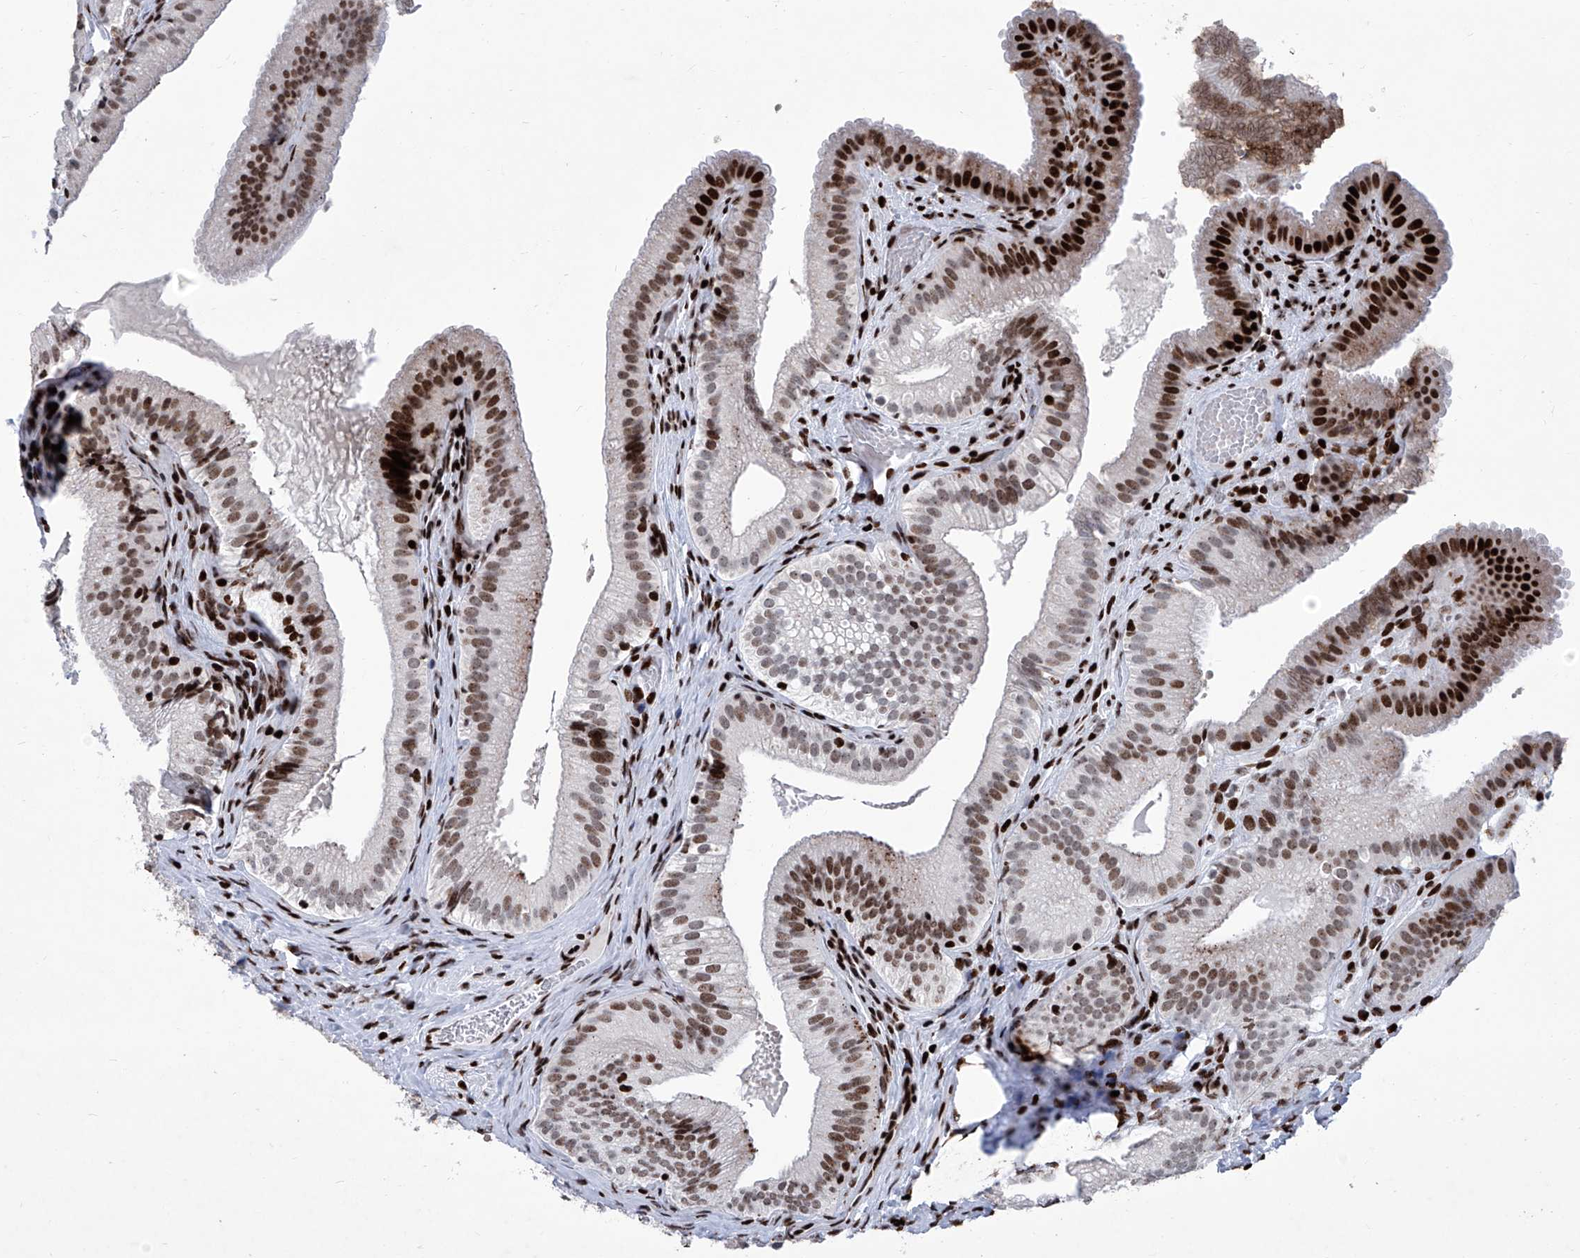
{"staining": {"intensity": "strong", "quantity": ">75%", "location": "nuclear"}, "tissue": "gallbladder", "cell_type": "Glandular cells", "image_type": "normal", "snomed": [{"axis": "morphology", "description": "Normal tissue, NOS"}, {"axis": "topography", "description": "Gallbladder"}], "caption": "Brown immunohistochemical staining in benign gallbladder shows strong nuclear expression in about >75% of glandular cells.", "gene": "HEY2", "patient": {"sex": "female", "age": 30}}